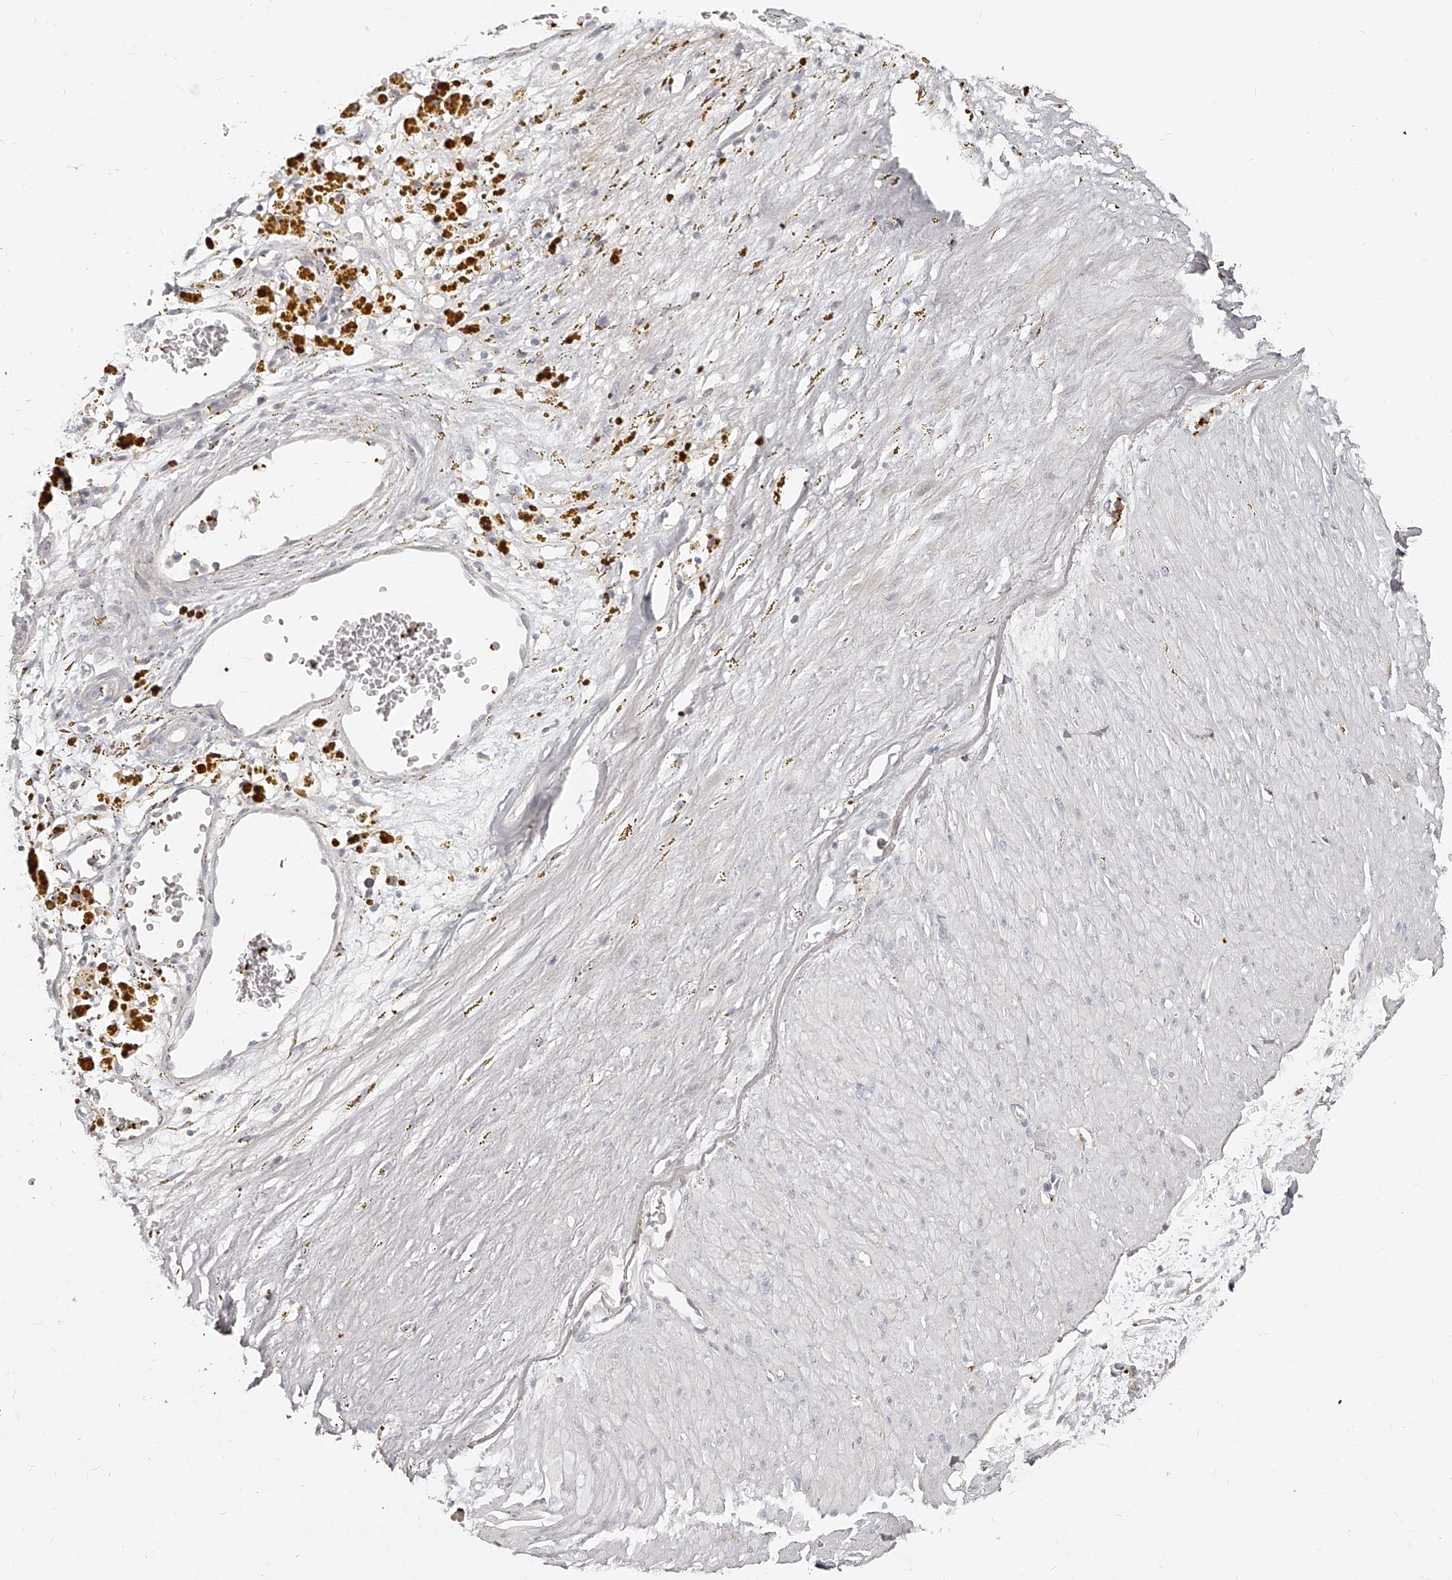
{"staining": {"intensity": "negative", "quantity": "none", "location": "none"}, "tissue": "adipose tissue", "cell_type": "Adipocytes", "image_type": "normal", "snomed": [{"axis": "morphology", "description": "Normal tissue, NOS"}, {"axis": "topography", "description": "Soft tissue"}], "caption": "Human adipose tissue stained for a protein using IHC displays no staining in adipocytes.", "gene": "ITGB3", "patient": {"sex": "male", "age": 72}}